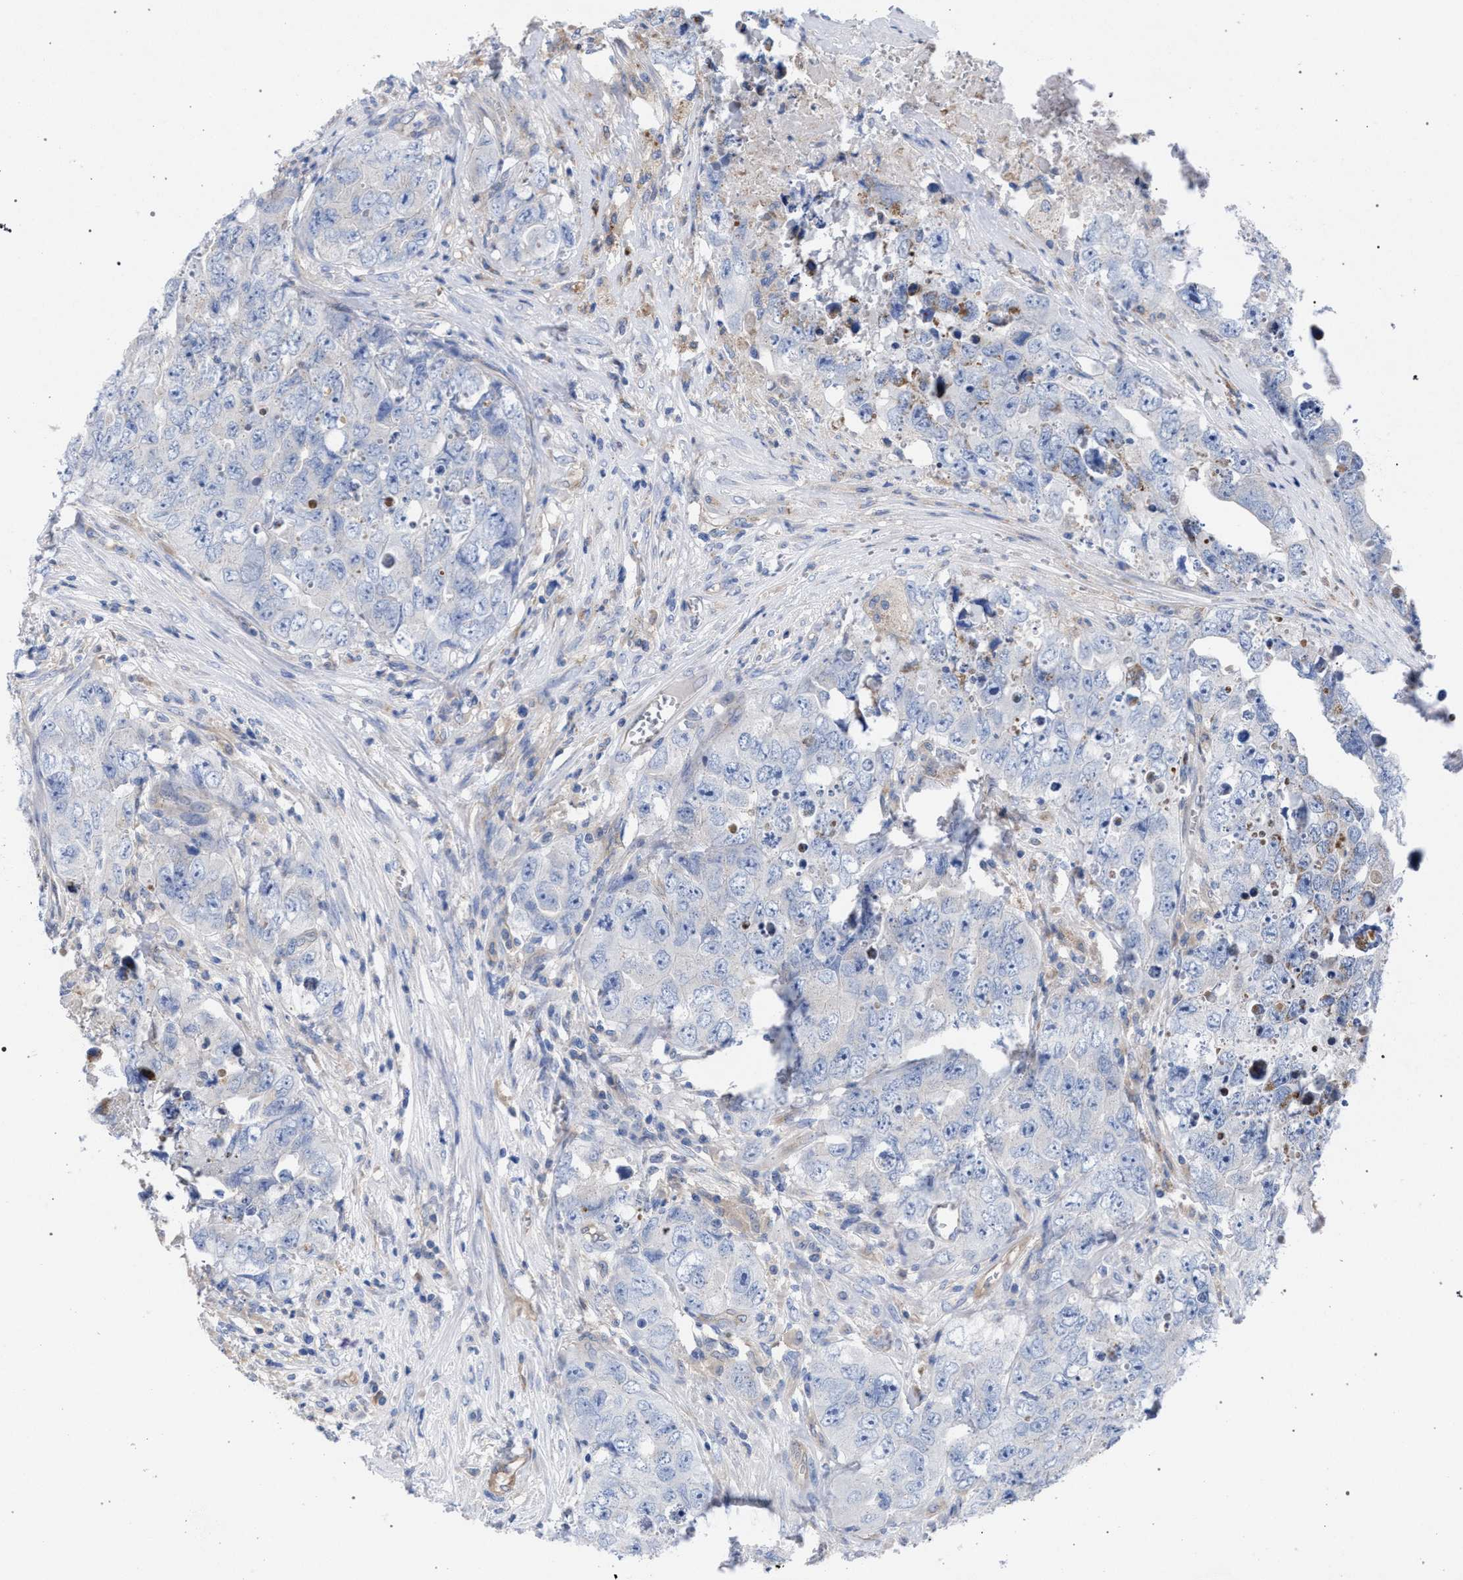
{"staining": {"intensity": "negative", "quantity": "none", "location": "none"}, "tissue": "testis cancer", "cell_type": "Tumor cells", "image_type": "cancer", "snomed": [{"axis": "morphology", "description": "Seminoma, NOS"}, {"axis": "morphology", "description": "Carcinoma, Embryonal, NOS"}, {"axis": "topography", "description": "Testis"}], "caption": "Testis cancer (seminoma) was stained to show a protein in brown. There is no significant staining in tumor cells.", "gene": "GMPR", "patient": {"sex": "male", "age": 43}}